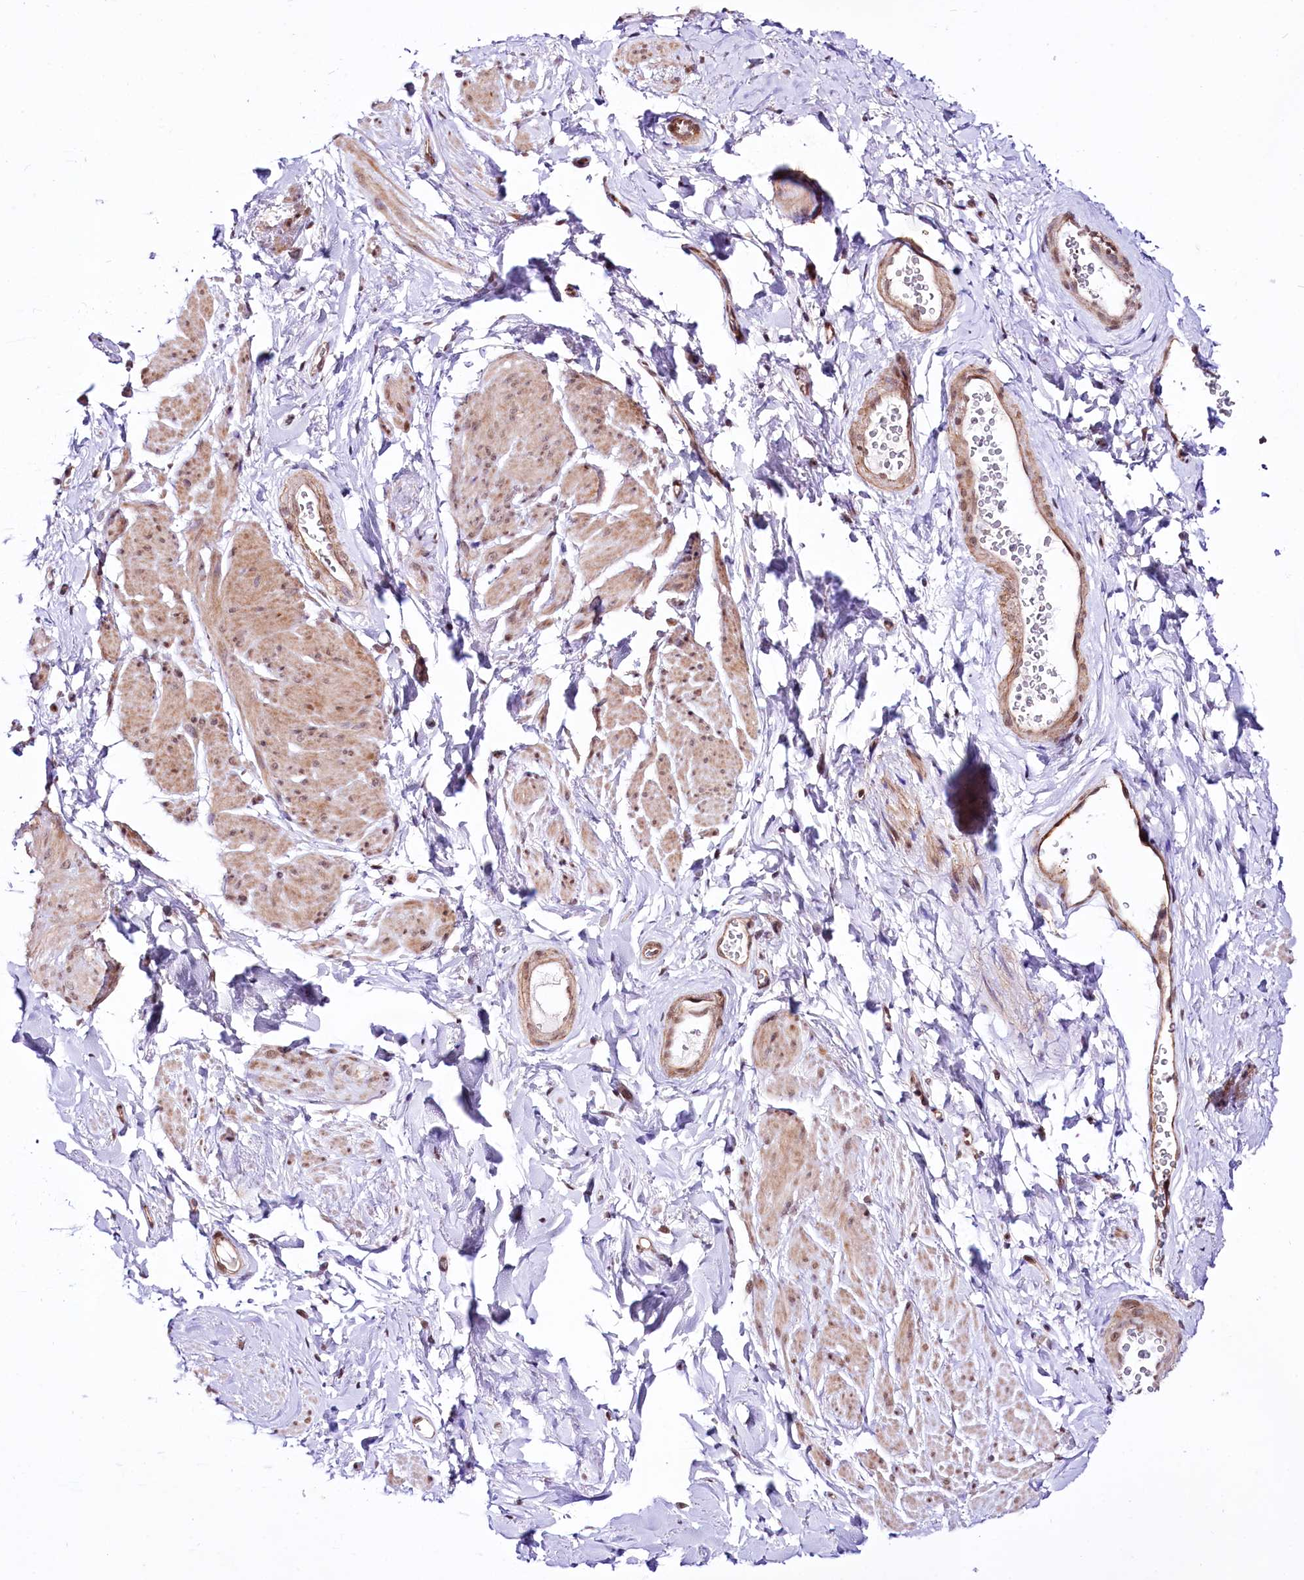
{"staining": {"intensity": "weak", "quantity": "25%-75%", "location": "cytoplasmic/membranous,nuclear"}, "tissue": "smooth muscle", "cell_type": "Smooth muscle cells", "image_type": "normal", "snomed": [{"axis": "morphology", "description": "Normal tissue, NOS"}, {"axis": "topography", "description": "Smooth muscle"}, {"axis": "topography", "description": "Peripheral nerve tissue"}], "caption": "Immunohistochemical staining of normal smooth muscle displays 25%-75% levels of weak cytoplasmic/membranous,nuclear protein expression in about 25%-75% of smooth muscle cells. (DAB IHC, brown staining for protein, blue staining for nuclei).", "gene": "ST7", "patient": {"sex": "male", "age": 69}}